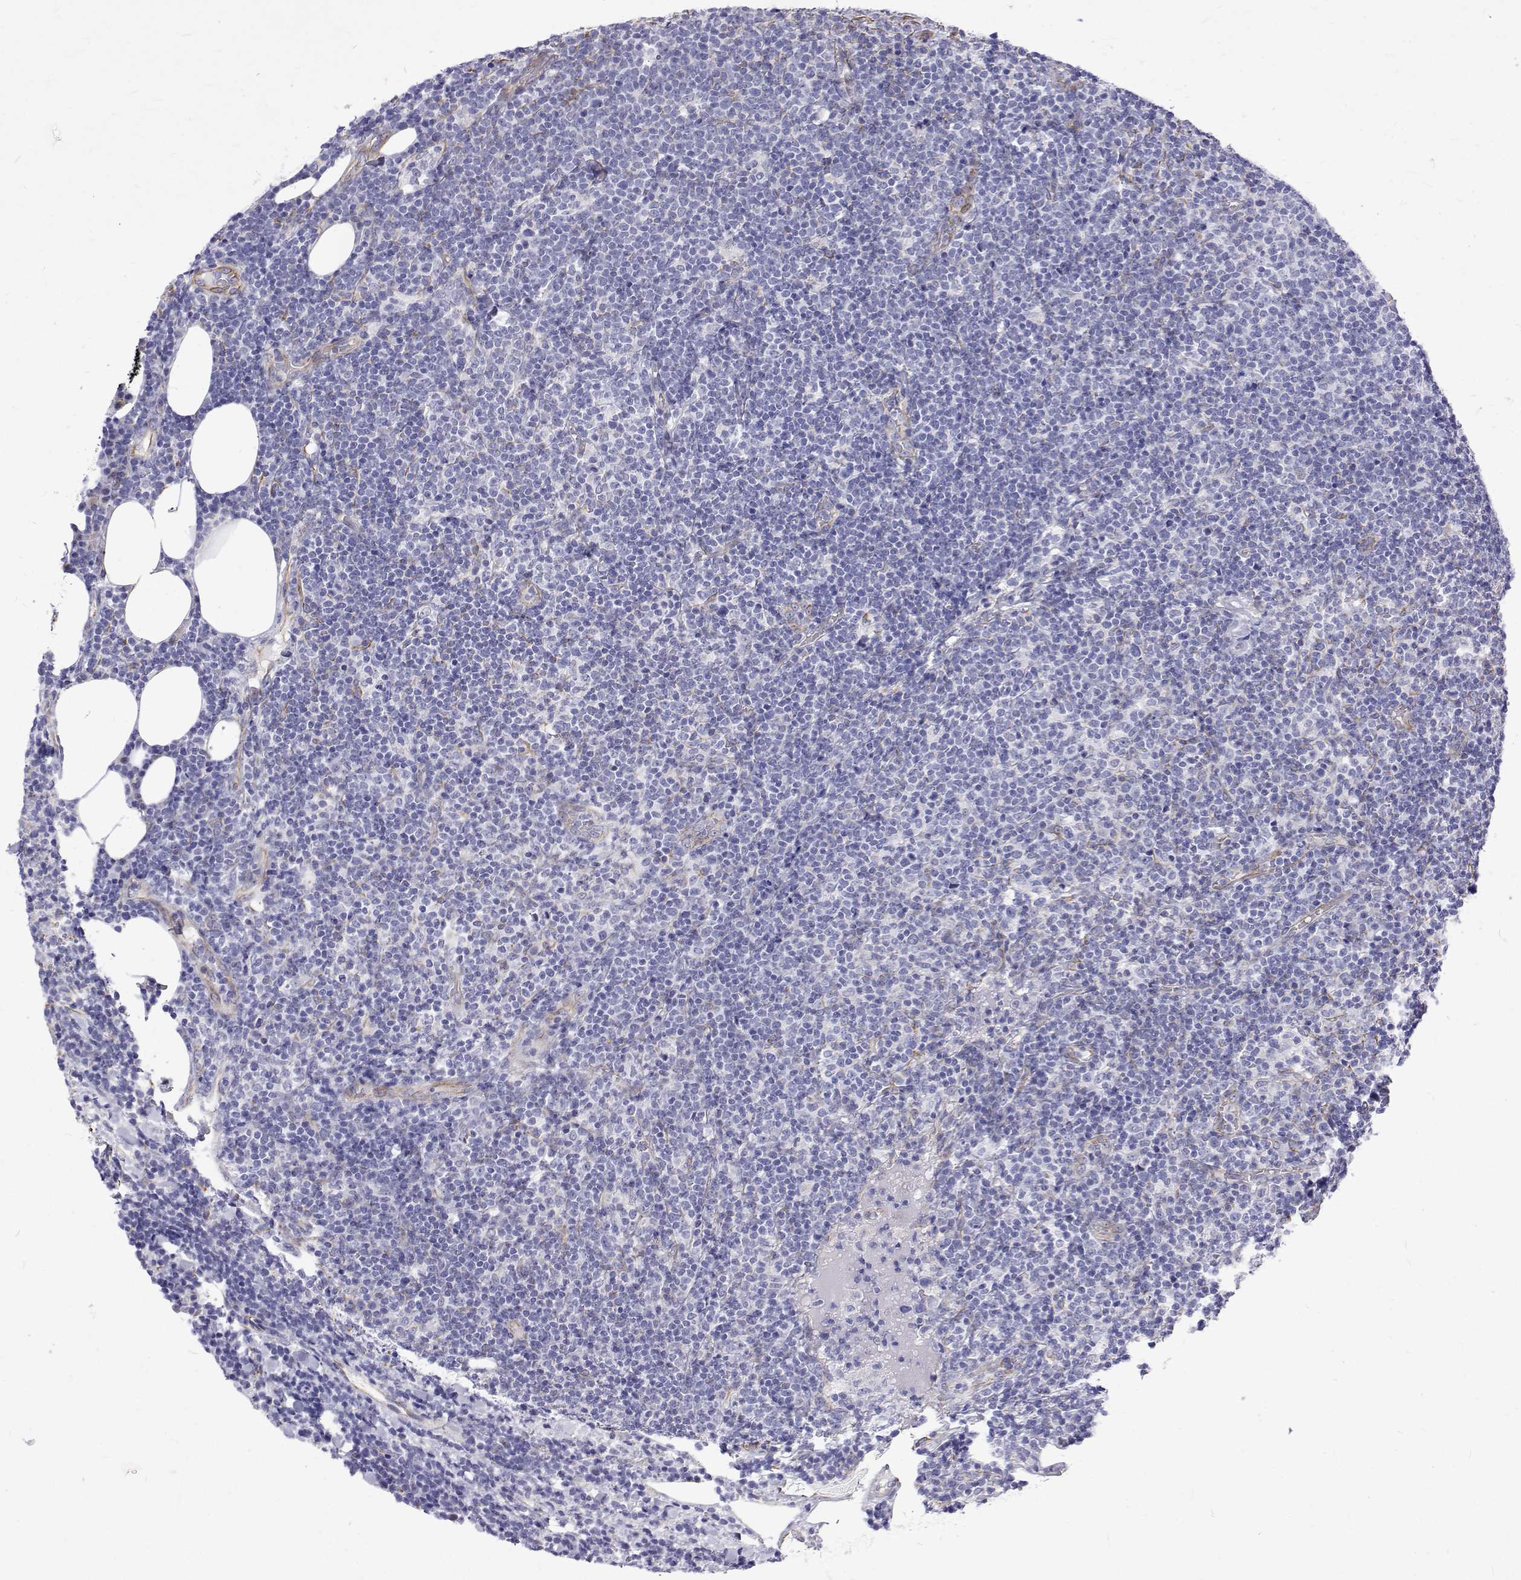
{"staining": {"intensity": "negative", "quantity": "none", "location": "none"}, "tissue": "lymphoma", "cell_type": "Tumor cells", "image_type": "cancer", "snomed": [{"axis": "morphology", "description": "Malignant lymphoma, non-Hodgkin's type, High grade"}, {"axis": "topography", "description": "Lymph node"}], "caption": "There is no significant positivity in tumor cells of high-grade malignant lymphoma, non-Hodgkin's type.", "gene": "OPRPN", "patient": {"sex": "male", "age": 61}}